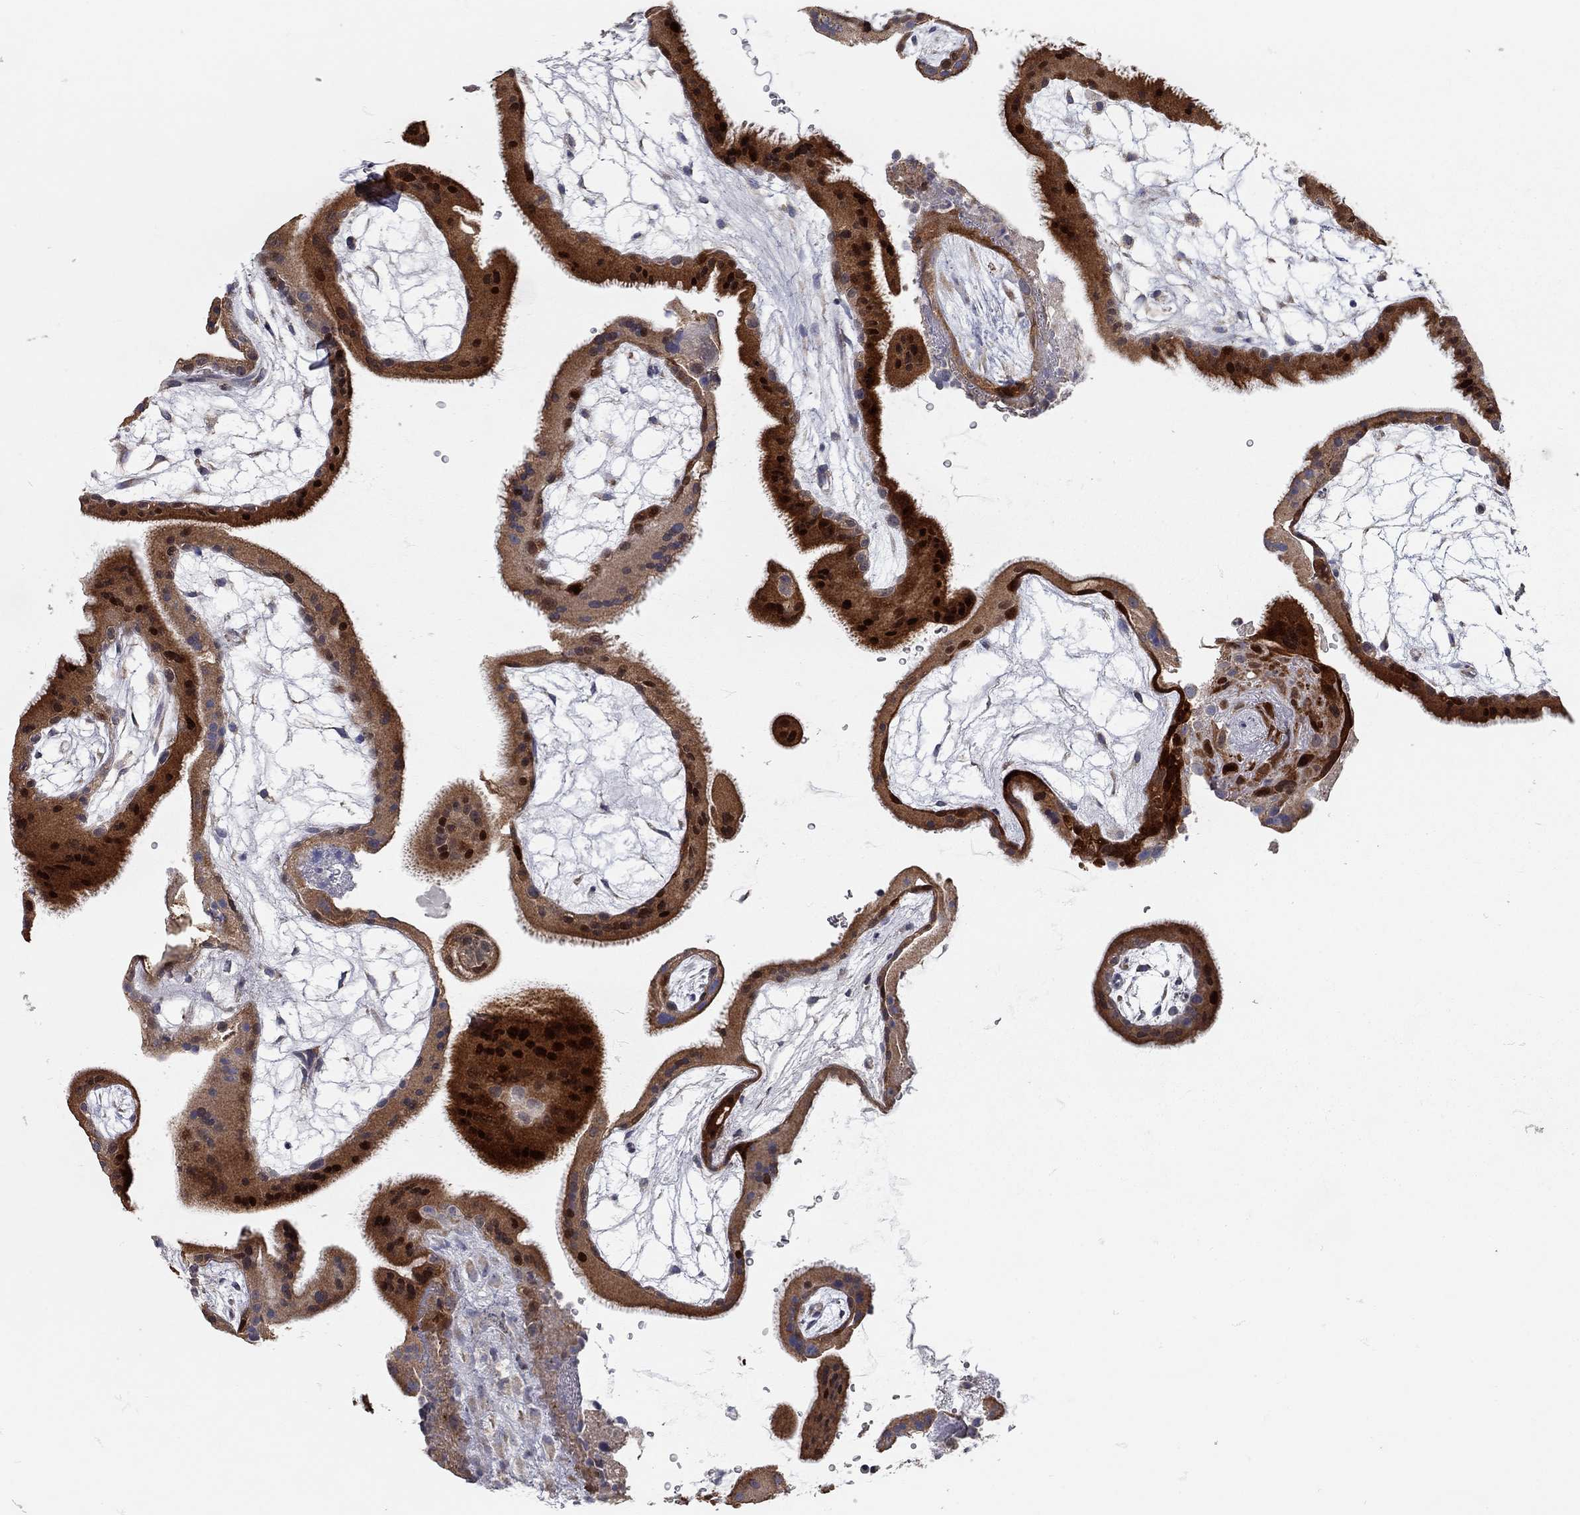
{"staining": {"intensity": "negative", "quantity": "none", "location": "none"}, "tissue": "placenta", "cell_type": "Decidual cells", "image_type": "normal", "snomed": [{"axis": "morphology", "description": "Normal tissue, NOS"}, {"axis": "topography", "description": "Placenta"}], "caption": "IHC of normal placenta reveals no positivity in decidual cells.", "gene": "XAGE2", "patient": {"sex": "female", "age": 19}}